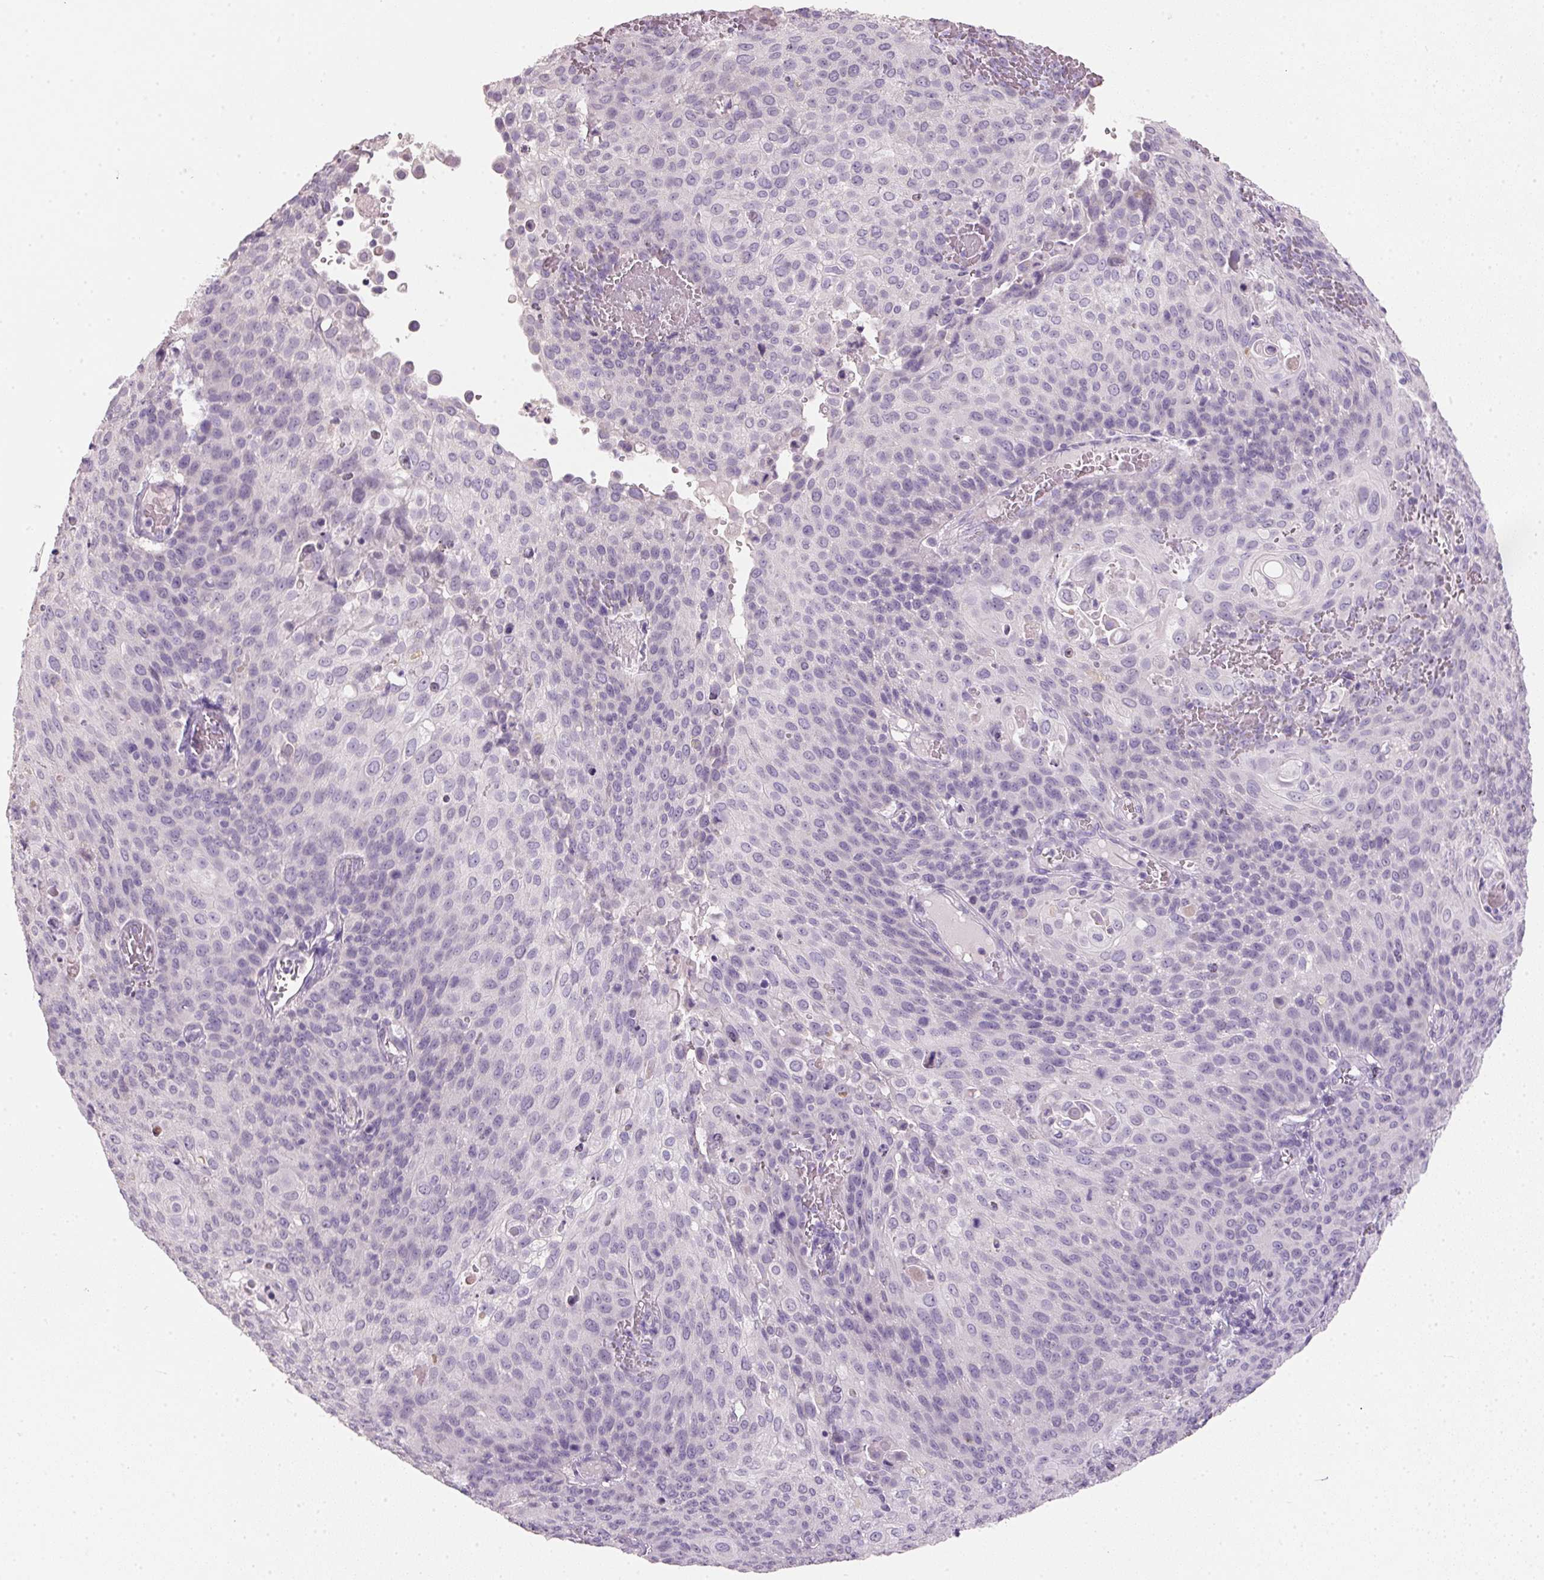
{"staining": {"intensity": "negative", "quantity": "none", "location": "none"}, "tissue": "cervical cancer", "cell_type": "Tumor cells", "image_type": "cancer", "snomed": [{"axis": "morphology", "description": "Squamous cell carcinoma, NOS"}, {"axis": "topography", "description": "Cervix"}], "caption": "This is an immunohistochemistry histopathology image of human cervical cancer (squamous cell carcinoma). There is no positivity in tumor cells.", "gene": "HSD17B1", "patient": {"sex": "female", "age": 65}}